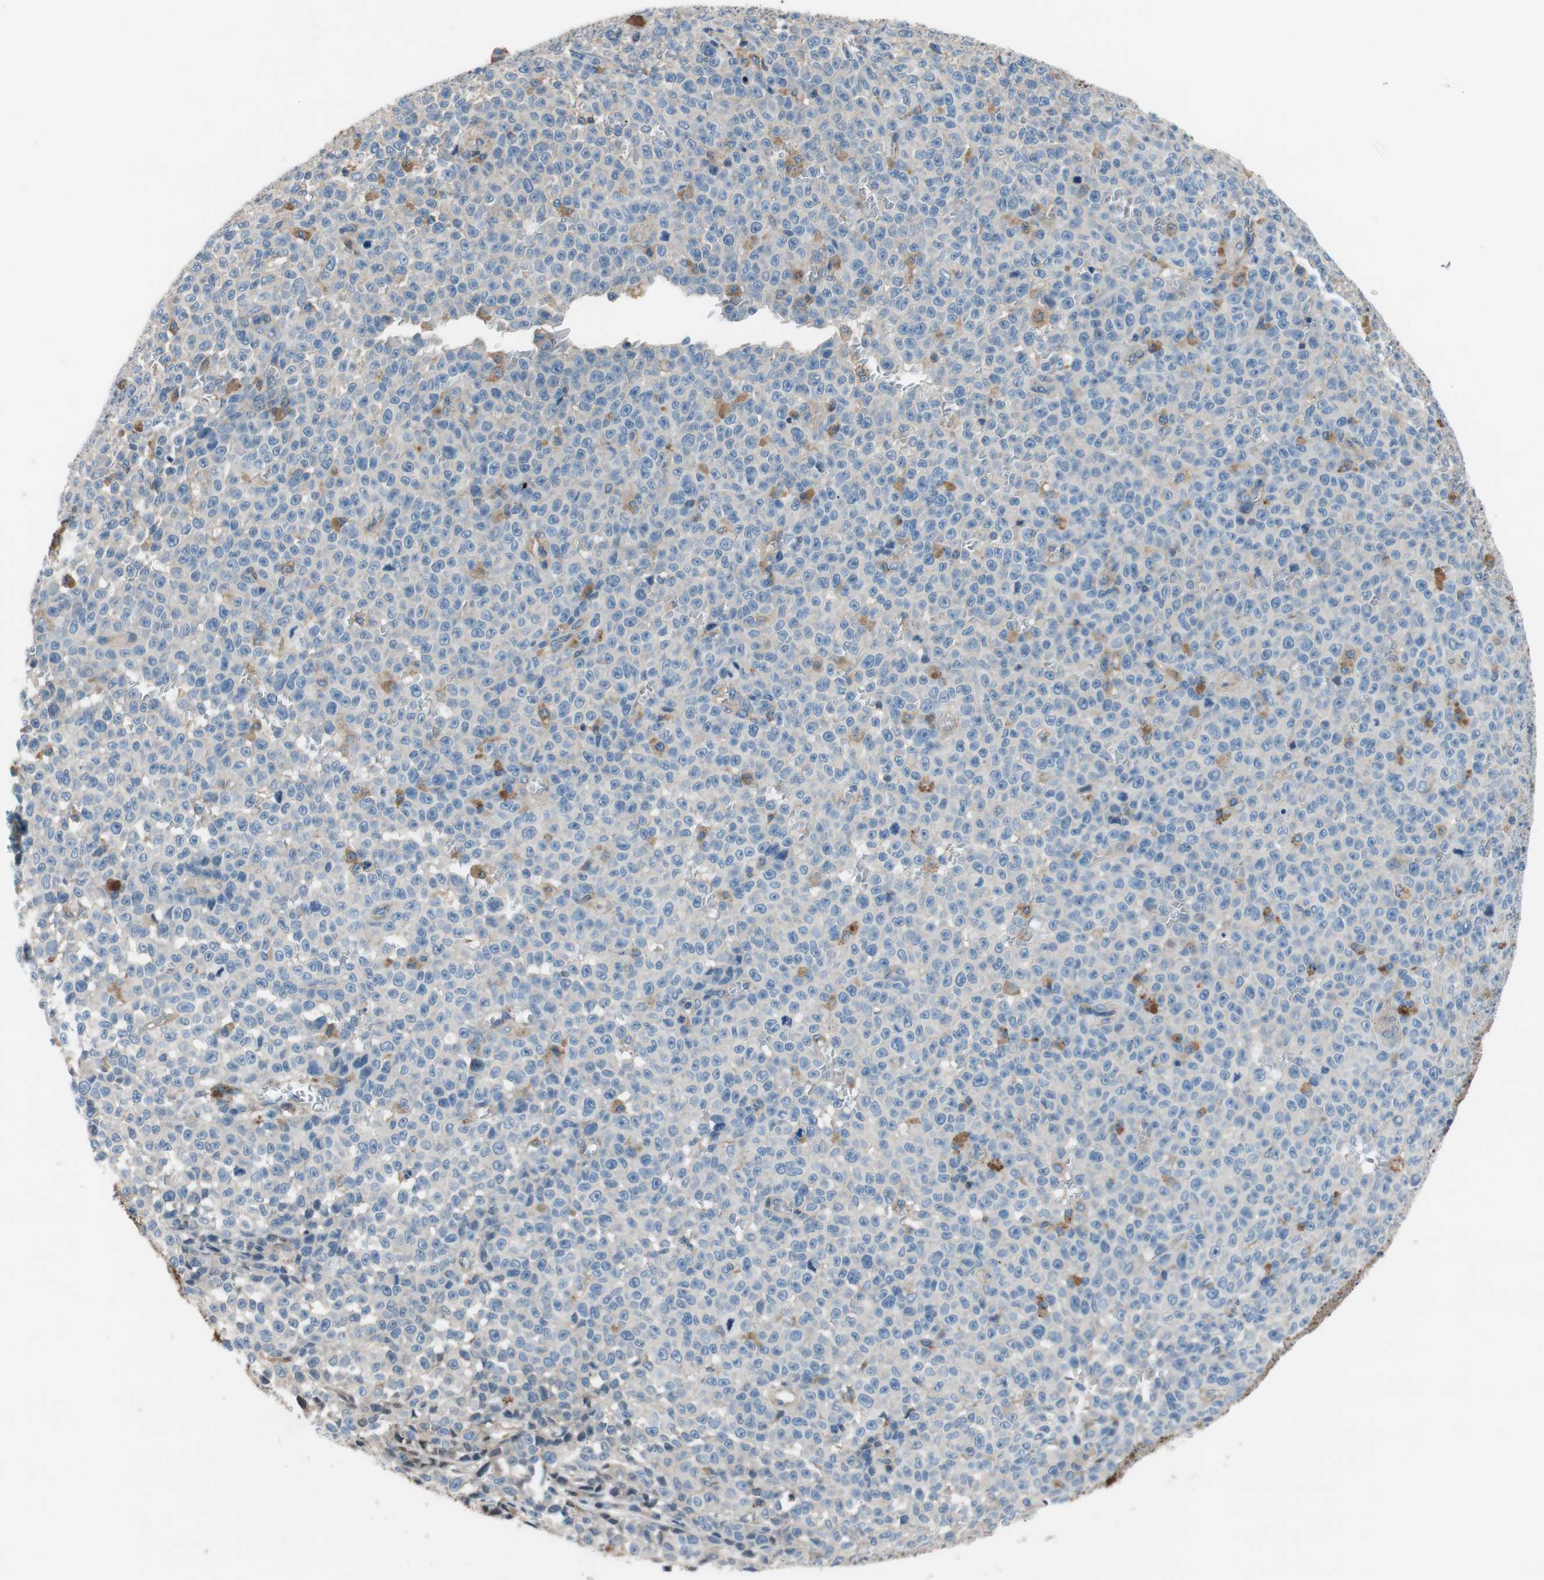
{"staining": {"intensity": "moderate", "quantity": "<25%", "location": "cytoplasmic/membranous"}, "tissue": "melanoma", "cell_type": "Tumor cells", "image_type": "cancer", "snomed": [{"axis": "morphology", "description": "Malignant melanoma, NOS"}, {"axis": "topography", "description": "Skin"}], "caption": "Immunohistochemistry (IHC) (DAB (3,3'-diaminobenzidine)) staining of human malignant melanoma shows moderate cytoplasmic/membranous protein positivity in approximately <25% of tumor cells.", "gene": "CALML3", "patient": {"sex": "female", "age": 82}}